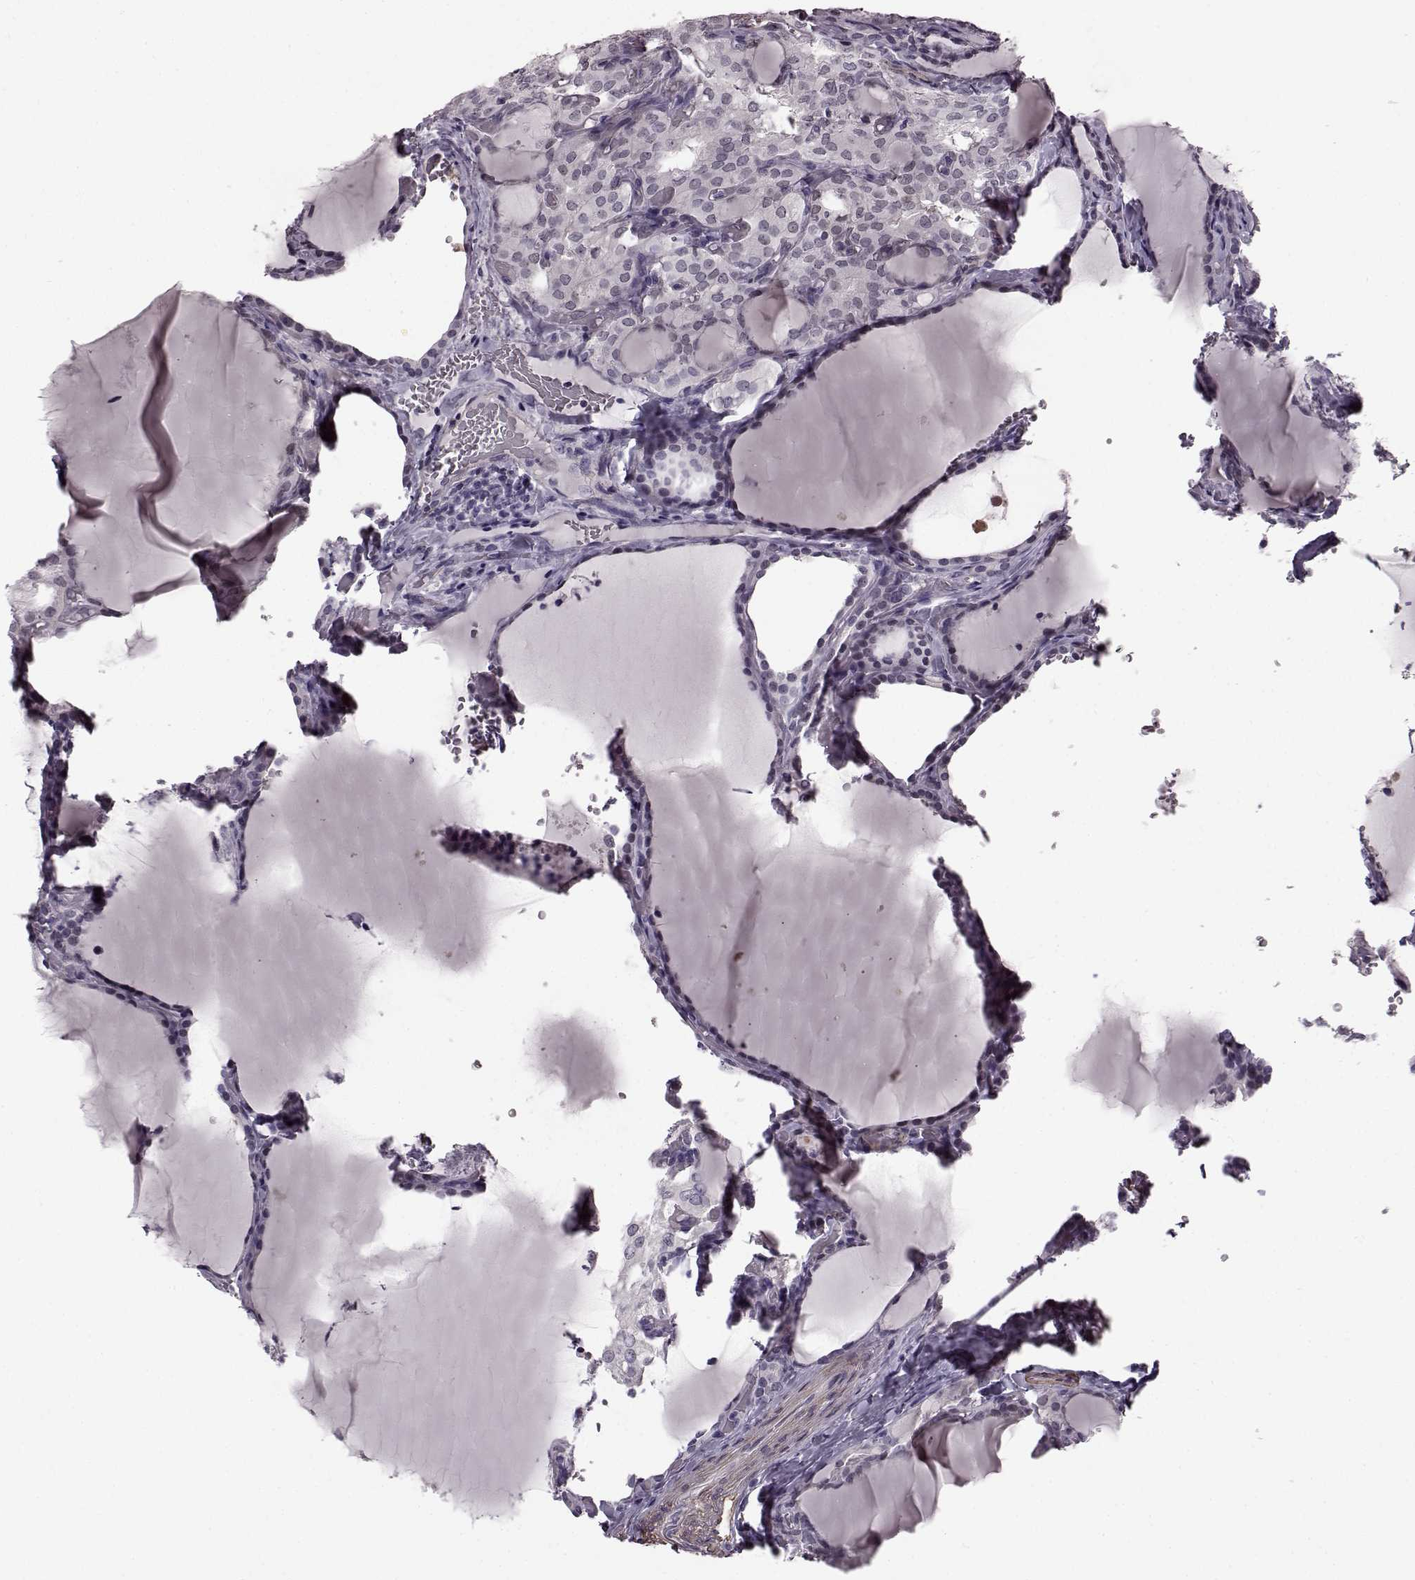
{"staining": {"intensity": "negative", "quantity": "none", "location": "none"}, "tissue": "thyroid cancer", "cell_type": "Tumor cells", "image_type": "cancer", "snomed": [{"axis": "morphology", "description": "Papillary adenocarcinoma, NOS"}, {"axis": "topography", "description": "Thyroid gland"}], "caption": "IHC image of human papillary adenocarcinoma (thyroid) stained for a protein (brown), which displays no staining in tumor cells.", "gene": "SLCO3A1", "patient": {"sex": "male", "age": 20}}